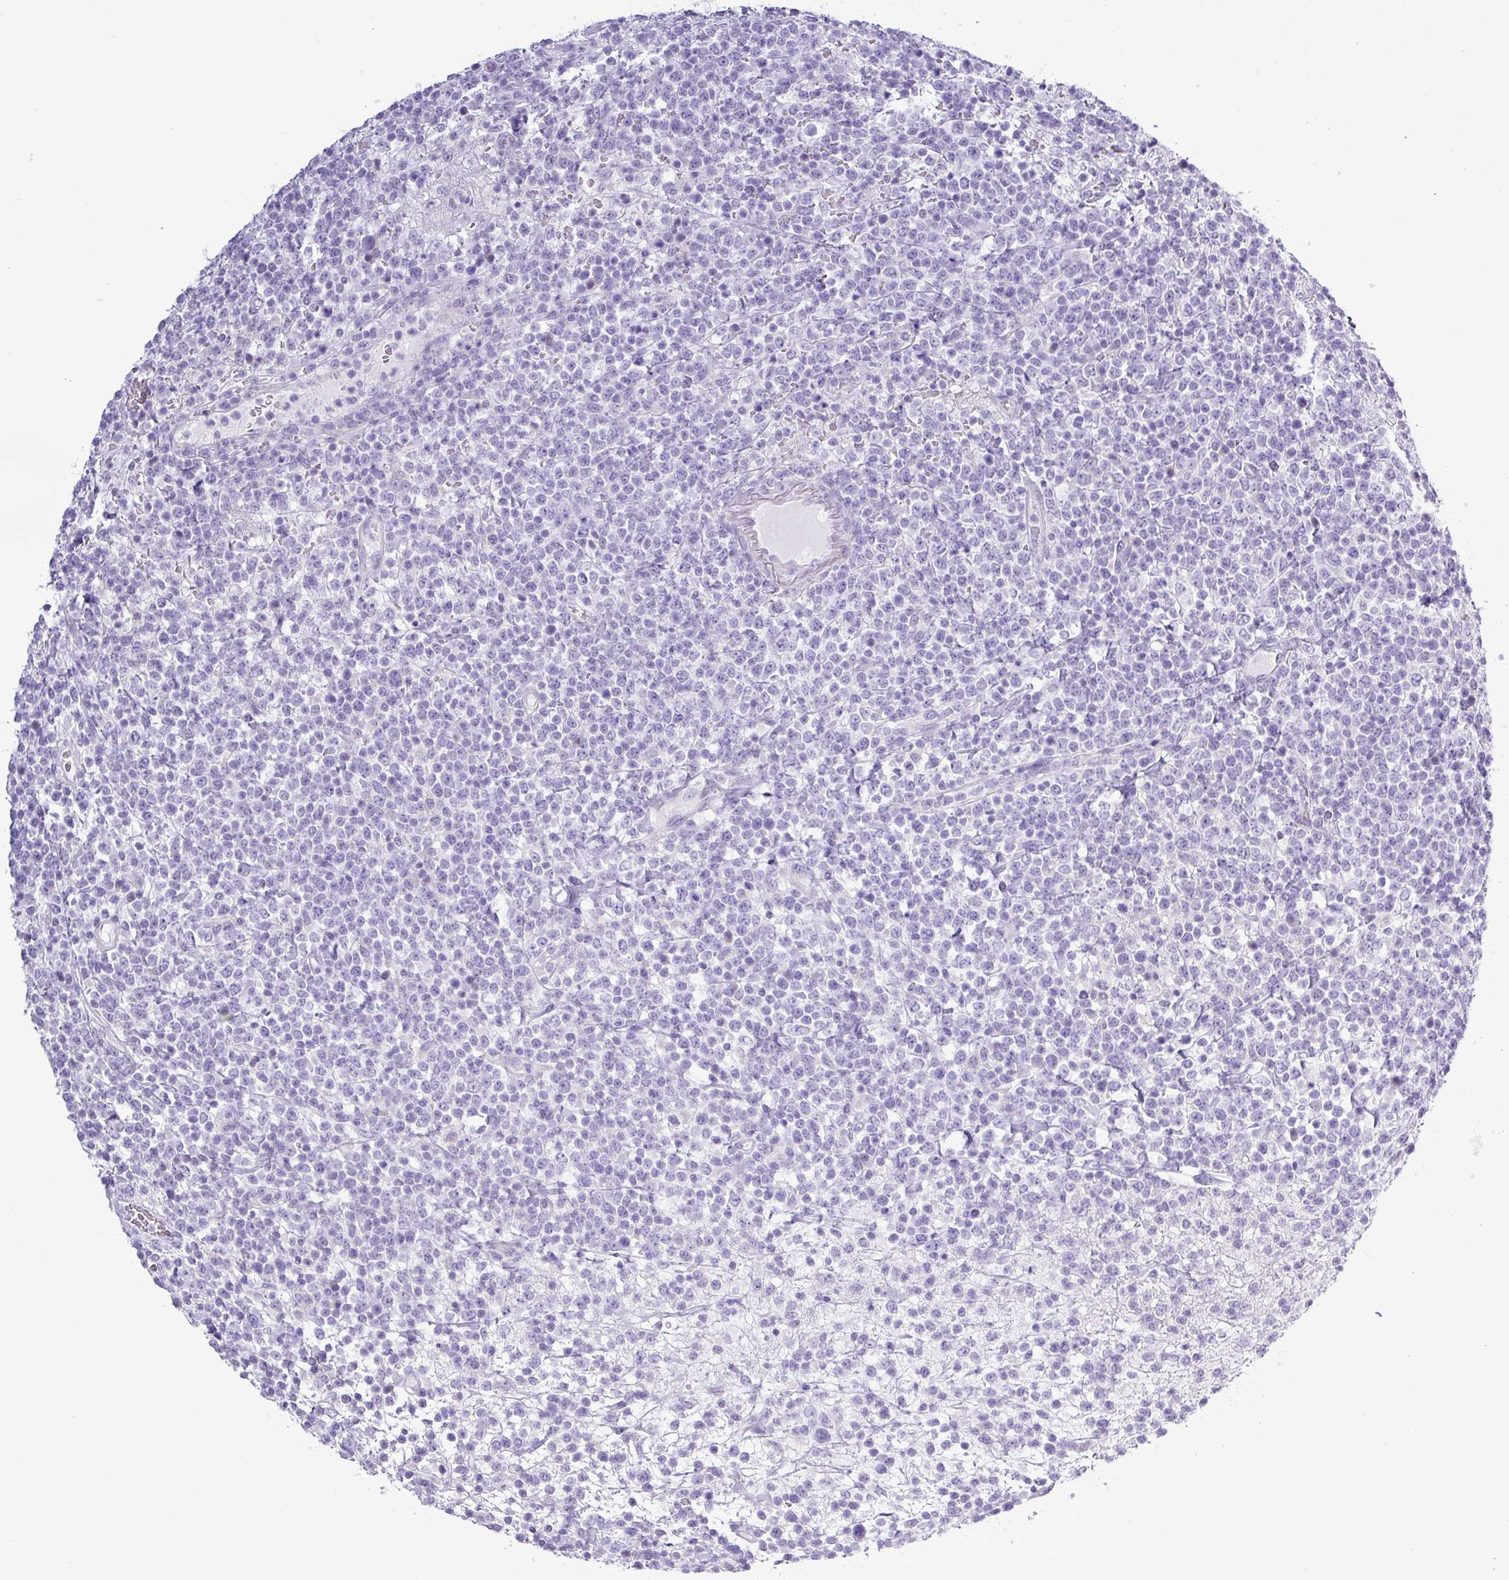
{"staining": {"intensity": "negative", "quantity": "none", "location": "none"}, "tissue": "lymphoma", "cell_type": "Tumor cells", "image_type": "cancer", "snomed": [{"axis": "morphology", "description": "Malignant lymphoma, non-Hodgkin's type, High grade"}, {"axis": "topography", "description": "Colon"}], "caption": "Human lymphoma stained for a protein using IHC displays no positivity in tumor cells.", "gene": "ALDH3A1", "patient": {"sex": "female", "age": 53}}